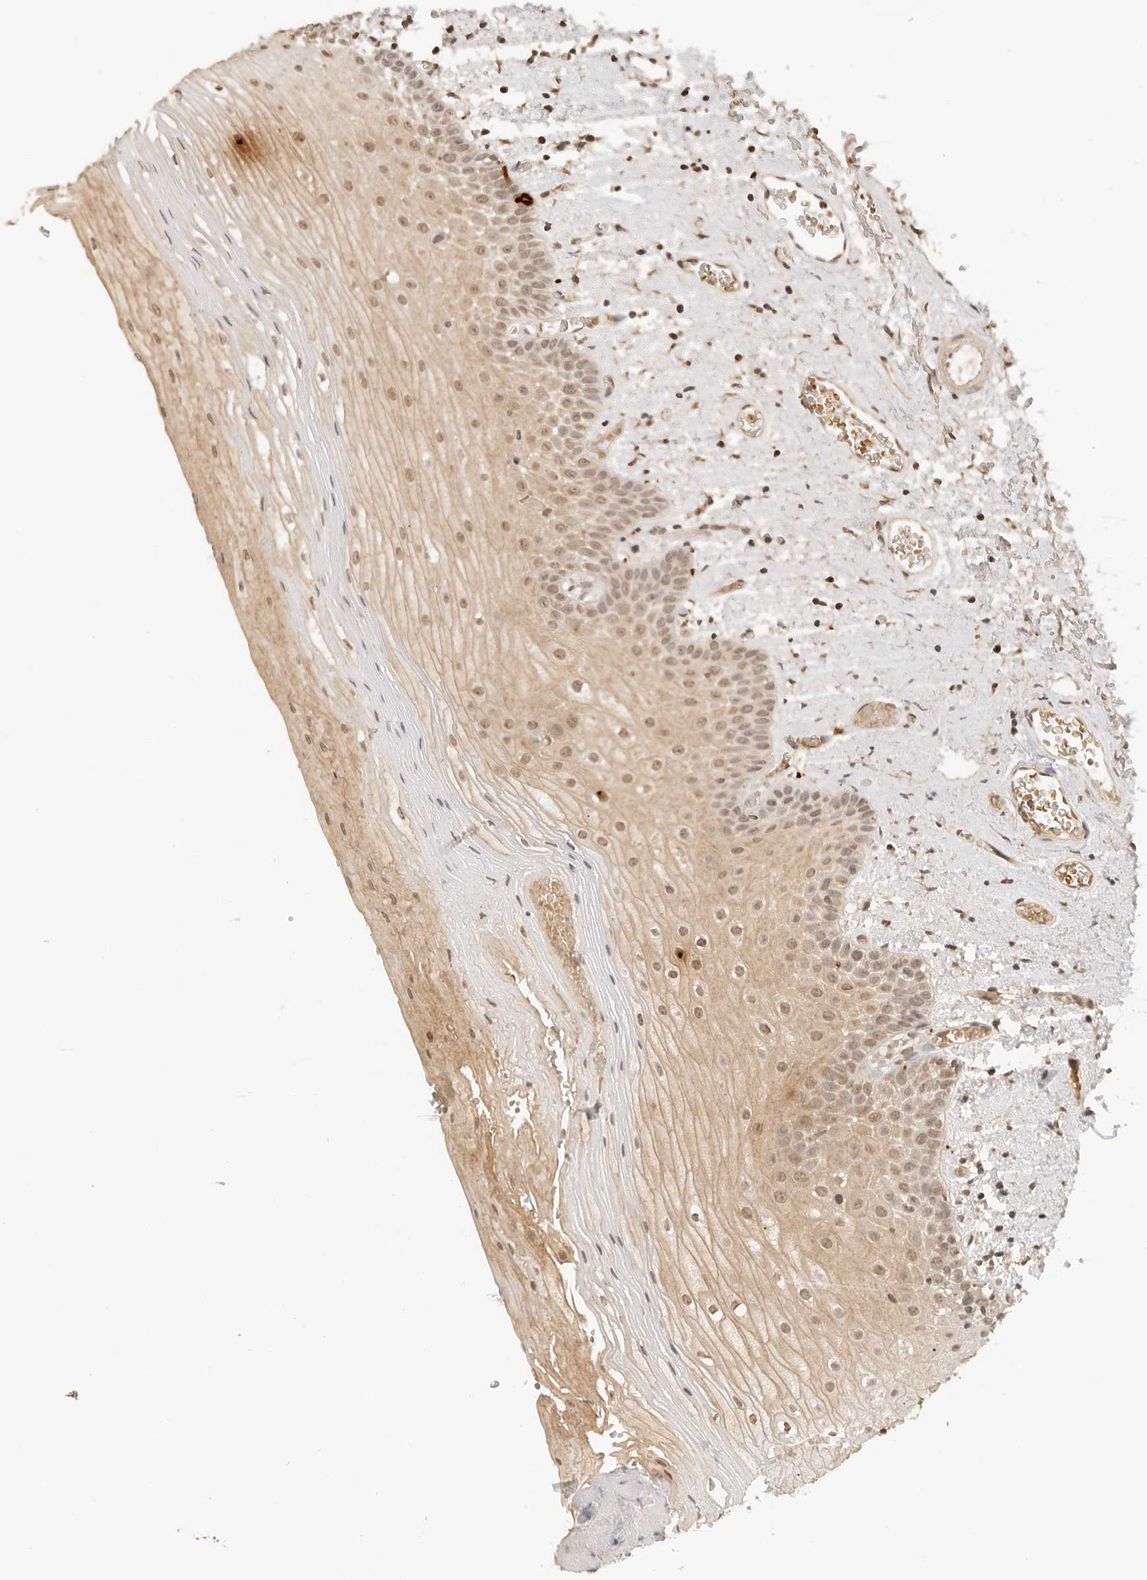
{"staining": {"intensity": "moderate", "quantity": ">75%", "location": "cytoplasmic/membranous,nuclear"}, "tissue": "oral mucosa", "cell_type": "Squamous epithelial cells", "image_type": "normal", "snomed": [{"axis": "morphology", "description": "Normal tissue, NOS"}, {"axis": "topography", "description": "Oral tissue"}], "caption": "Immunohistochemistry (DAB) staining of benign human oral mucosa reveals moderate cytoplasmic/membranous,nuclear protein positivity in about >75% of squamous epithelial cells.", "gene": "GPR34", "patient": {"sex": "male", "age": 52}}